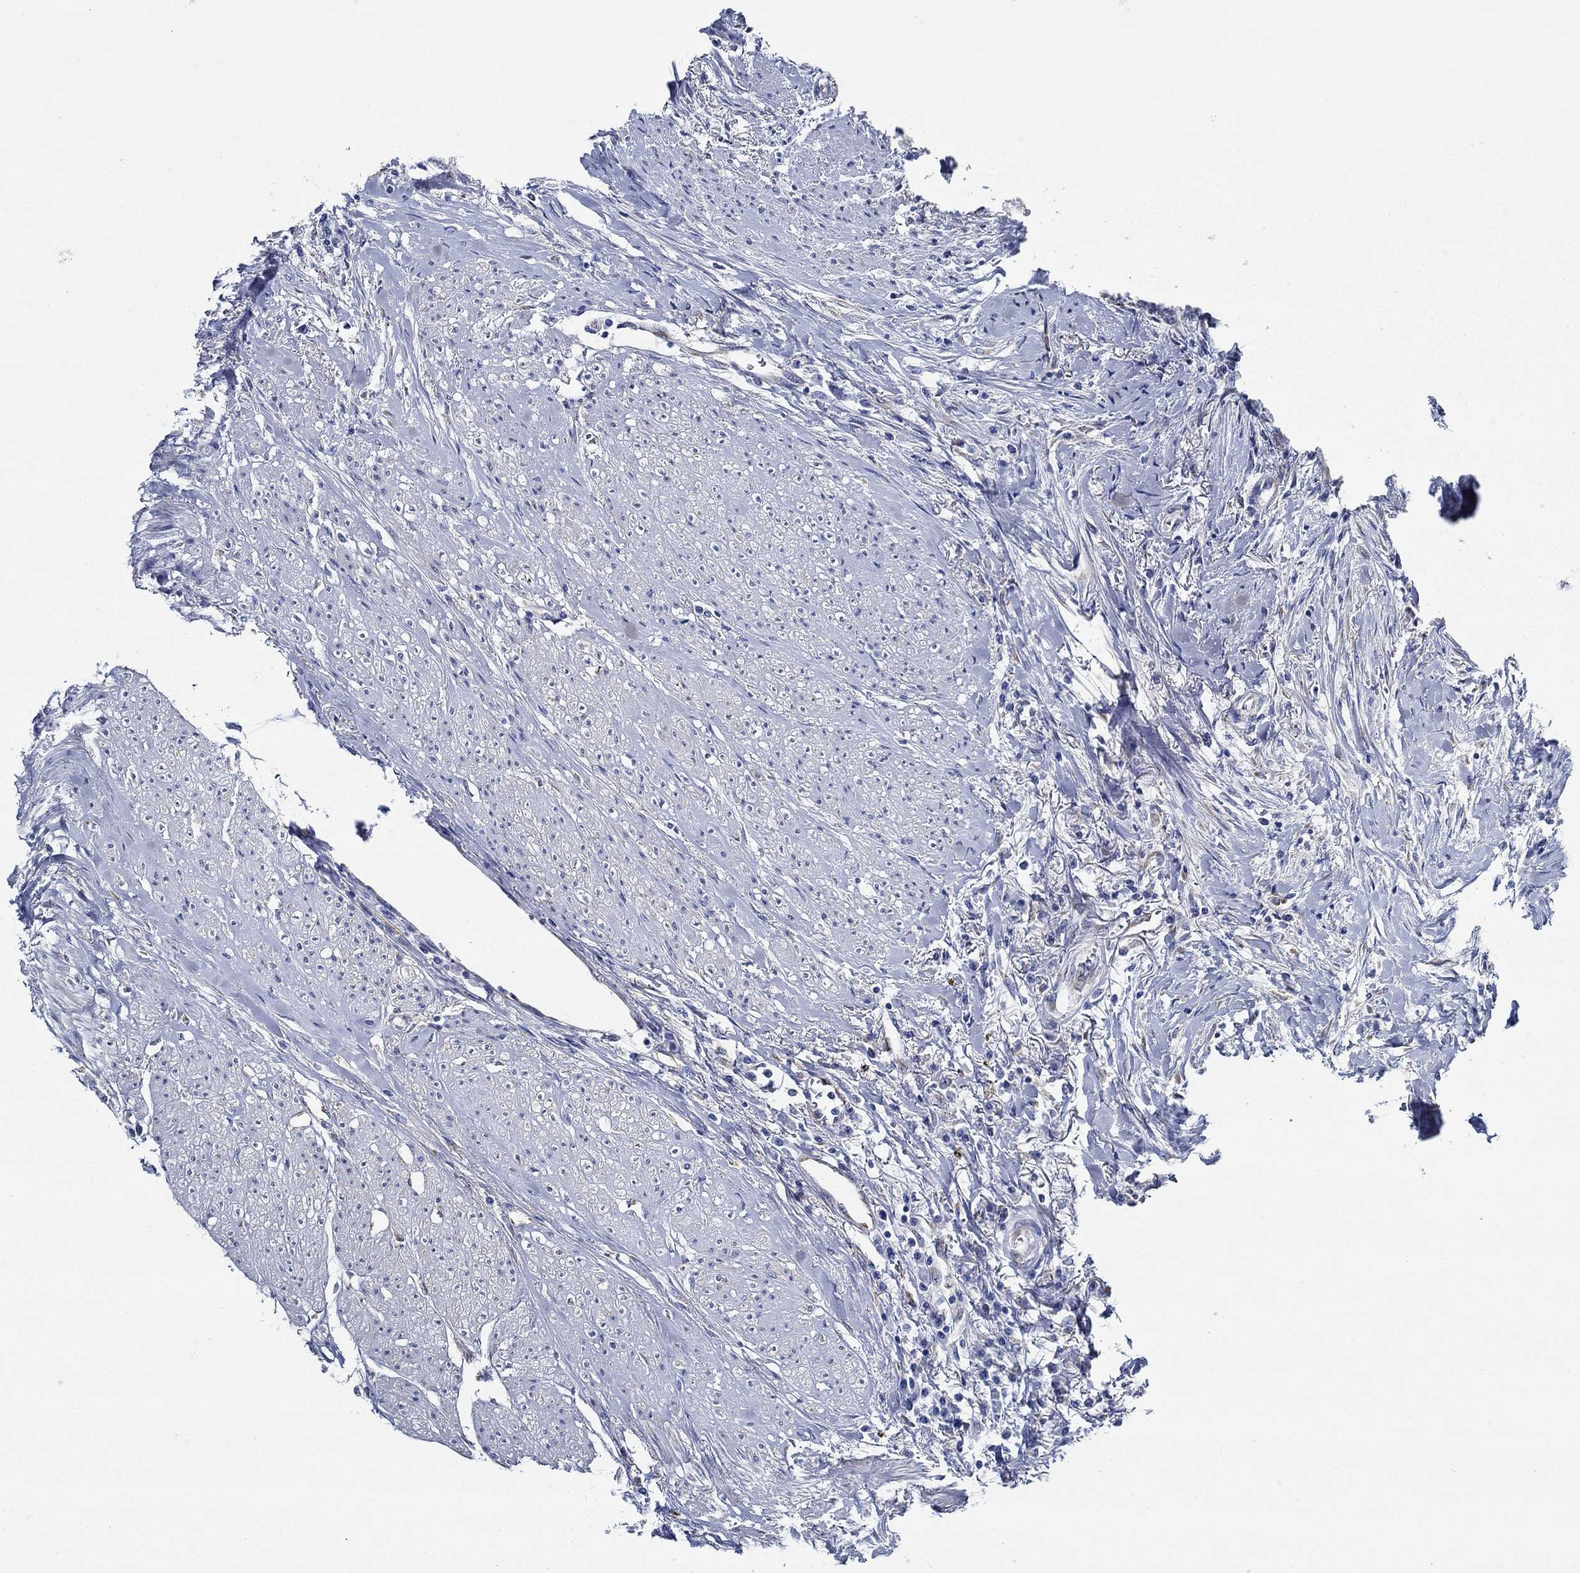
{"staining": {"intensity": "negative", "quantity": "none", "location": "none"}, "tissue": "colorectal cancer", "cell_type": "Tumor cells", "image_type": "cancer", "snomed": [{"axis": "morphology", "description": "Adenocarcinoma, NOS"}, {"axis": "topography", "description": "Rectum"}], "caption": "High magnification brightfield microscopy of colorectal cancer stained with DAB (brown) and counterstained with hematoxylin (blue): tumor cells show no significant positivity.", "gene": "HECW2", "patient": {"sex": "male", "age": 59}}